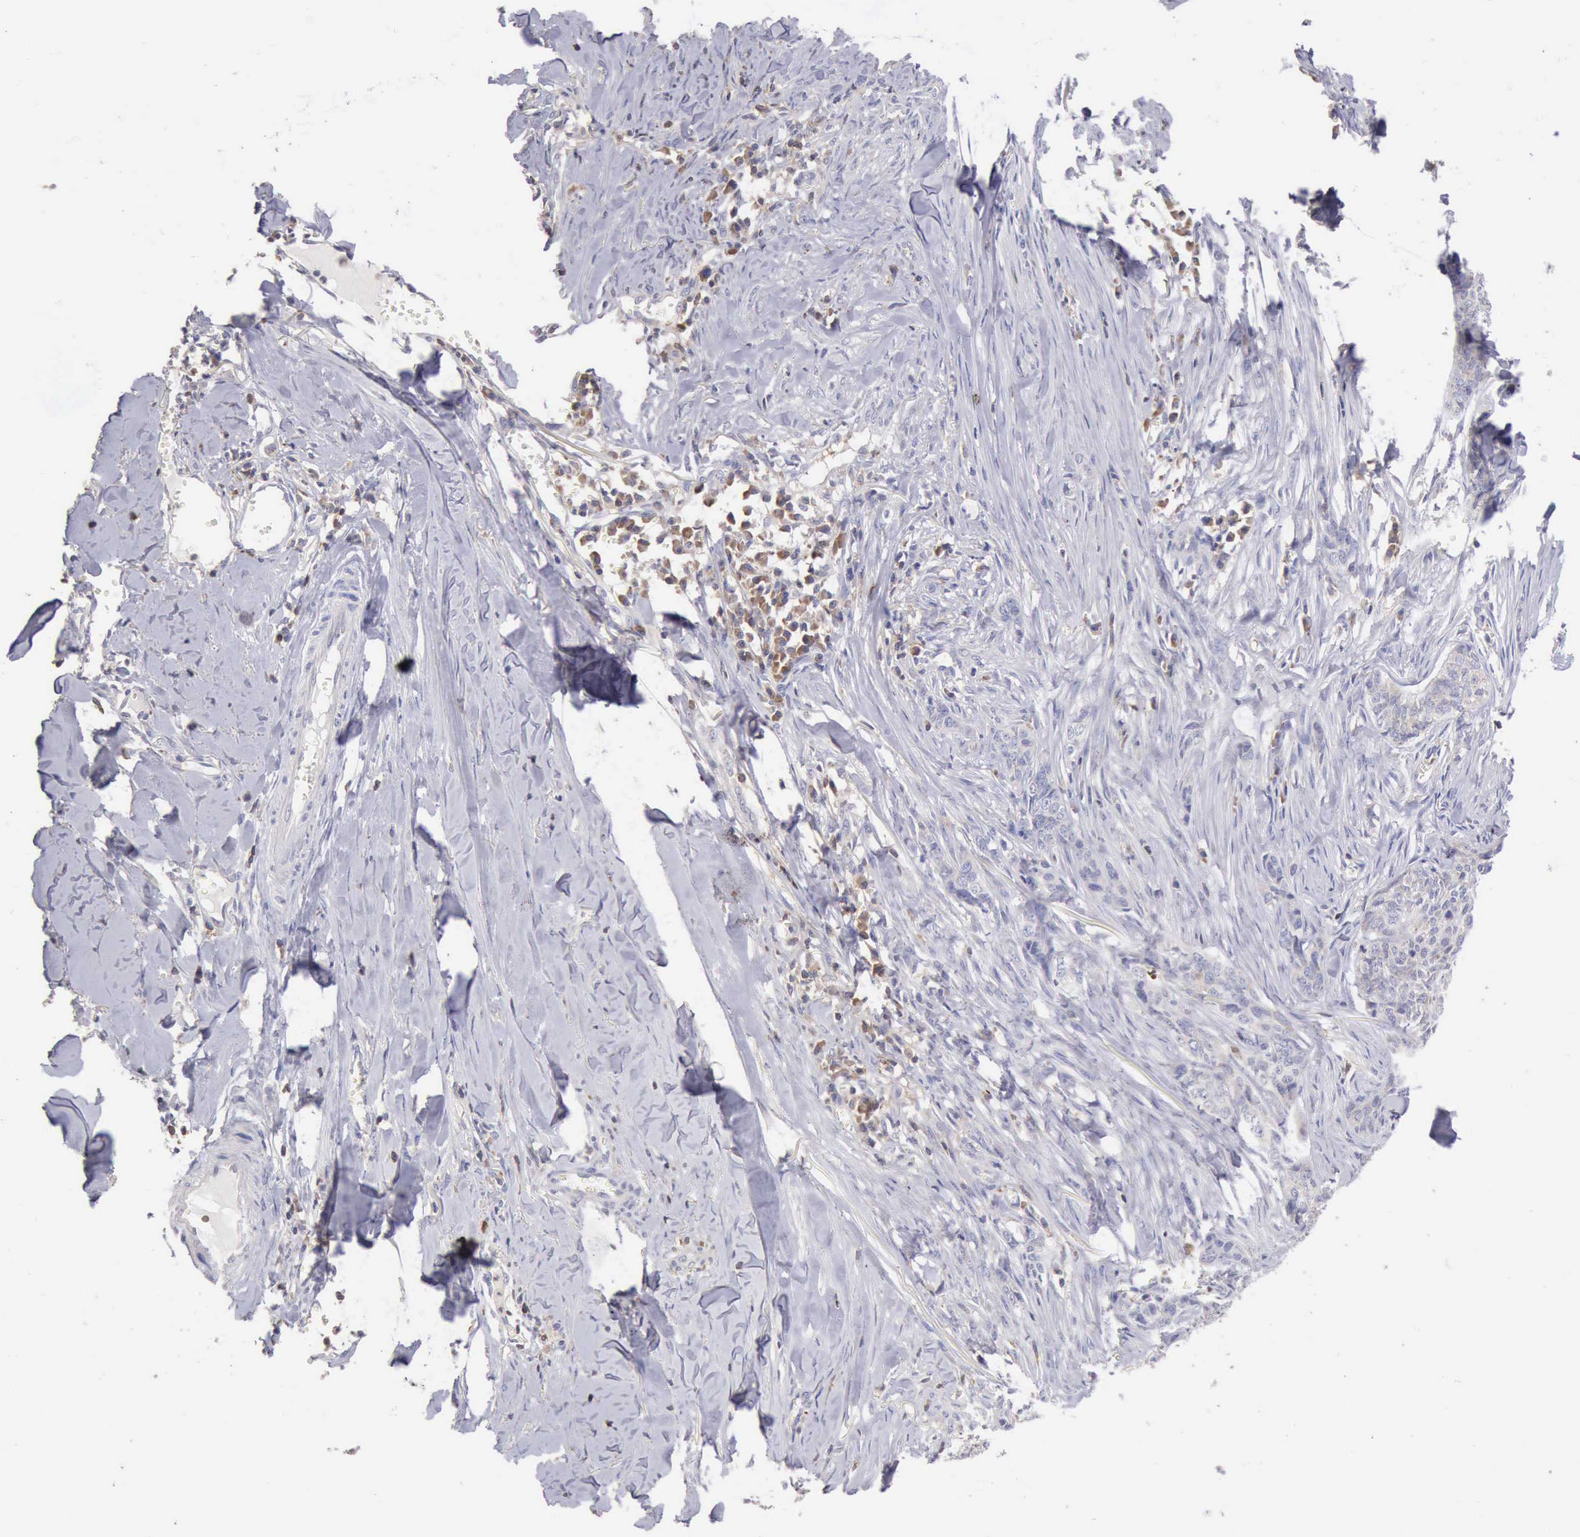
{"staining": {"intensity": "negative", "quantity": "none", "location": "none"}, "tissue": "skin cancer", "cell_type": "Tumor cells", "image_type": "cancer", "snomed": [{"axis": "morphology", "description": "Normal tissue, NOS"}, {"axis": "morphology", "description": "Basal cell carcinoma"}, {"axis": "topography", "description": "Skin"}], "caption": "An image of human skin basal cell carcinoma is negative for staining in tumor cells.", "gene": "SASH3", "patient": {"sex": "female", "age": 65}}